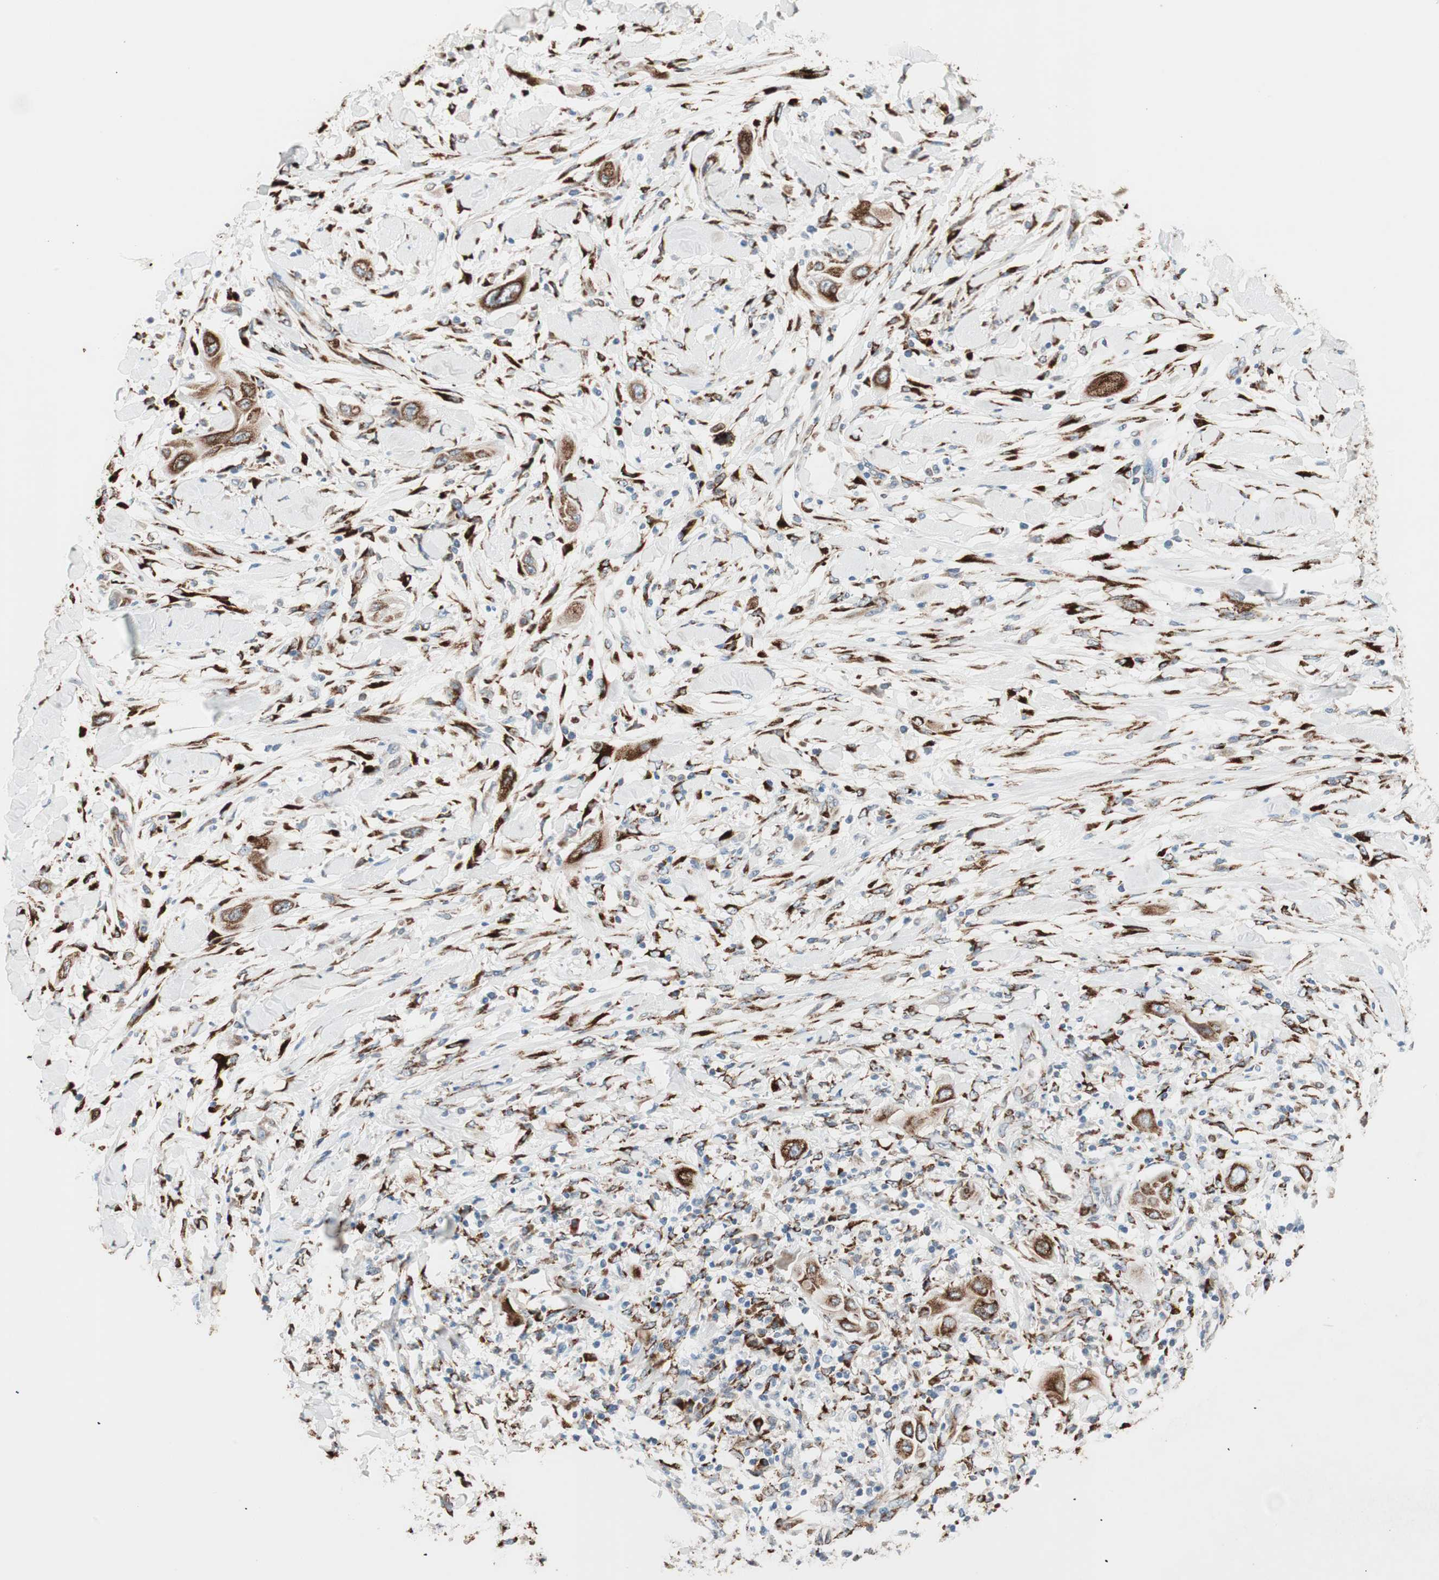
{"staining": {"intensity": "strong", "quantity": ">75%", "location": "cytoplasmic/membranous"}, "tissue": "lung cancer", "cell_type": "Tumor cells", "image_type": "cancer", "snomed": [{"axis": "morphology", "description": "Squamous cell carcinoma, NOS"}, {"axis": "topography", "description": "Lung"}], "caption": "A histopathology image showing strong cytoplasmic/membranous staining in about >75% of tumor cells in squamous cell carcinoma (lung), as visualized by brown immunohistochemical staining.", "gene": "P4HTM", "patient": {"sex": "female", "age": 47}}